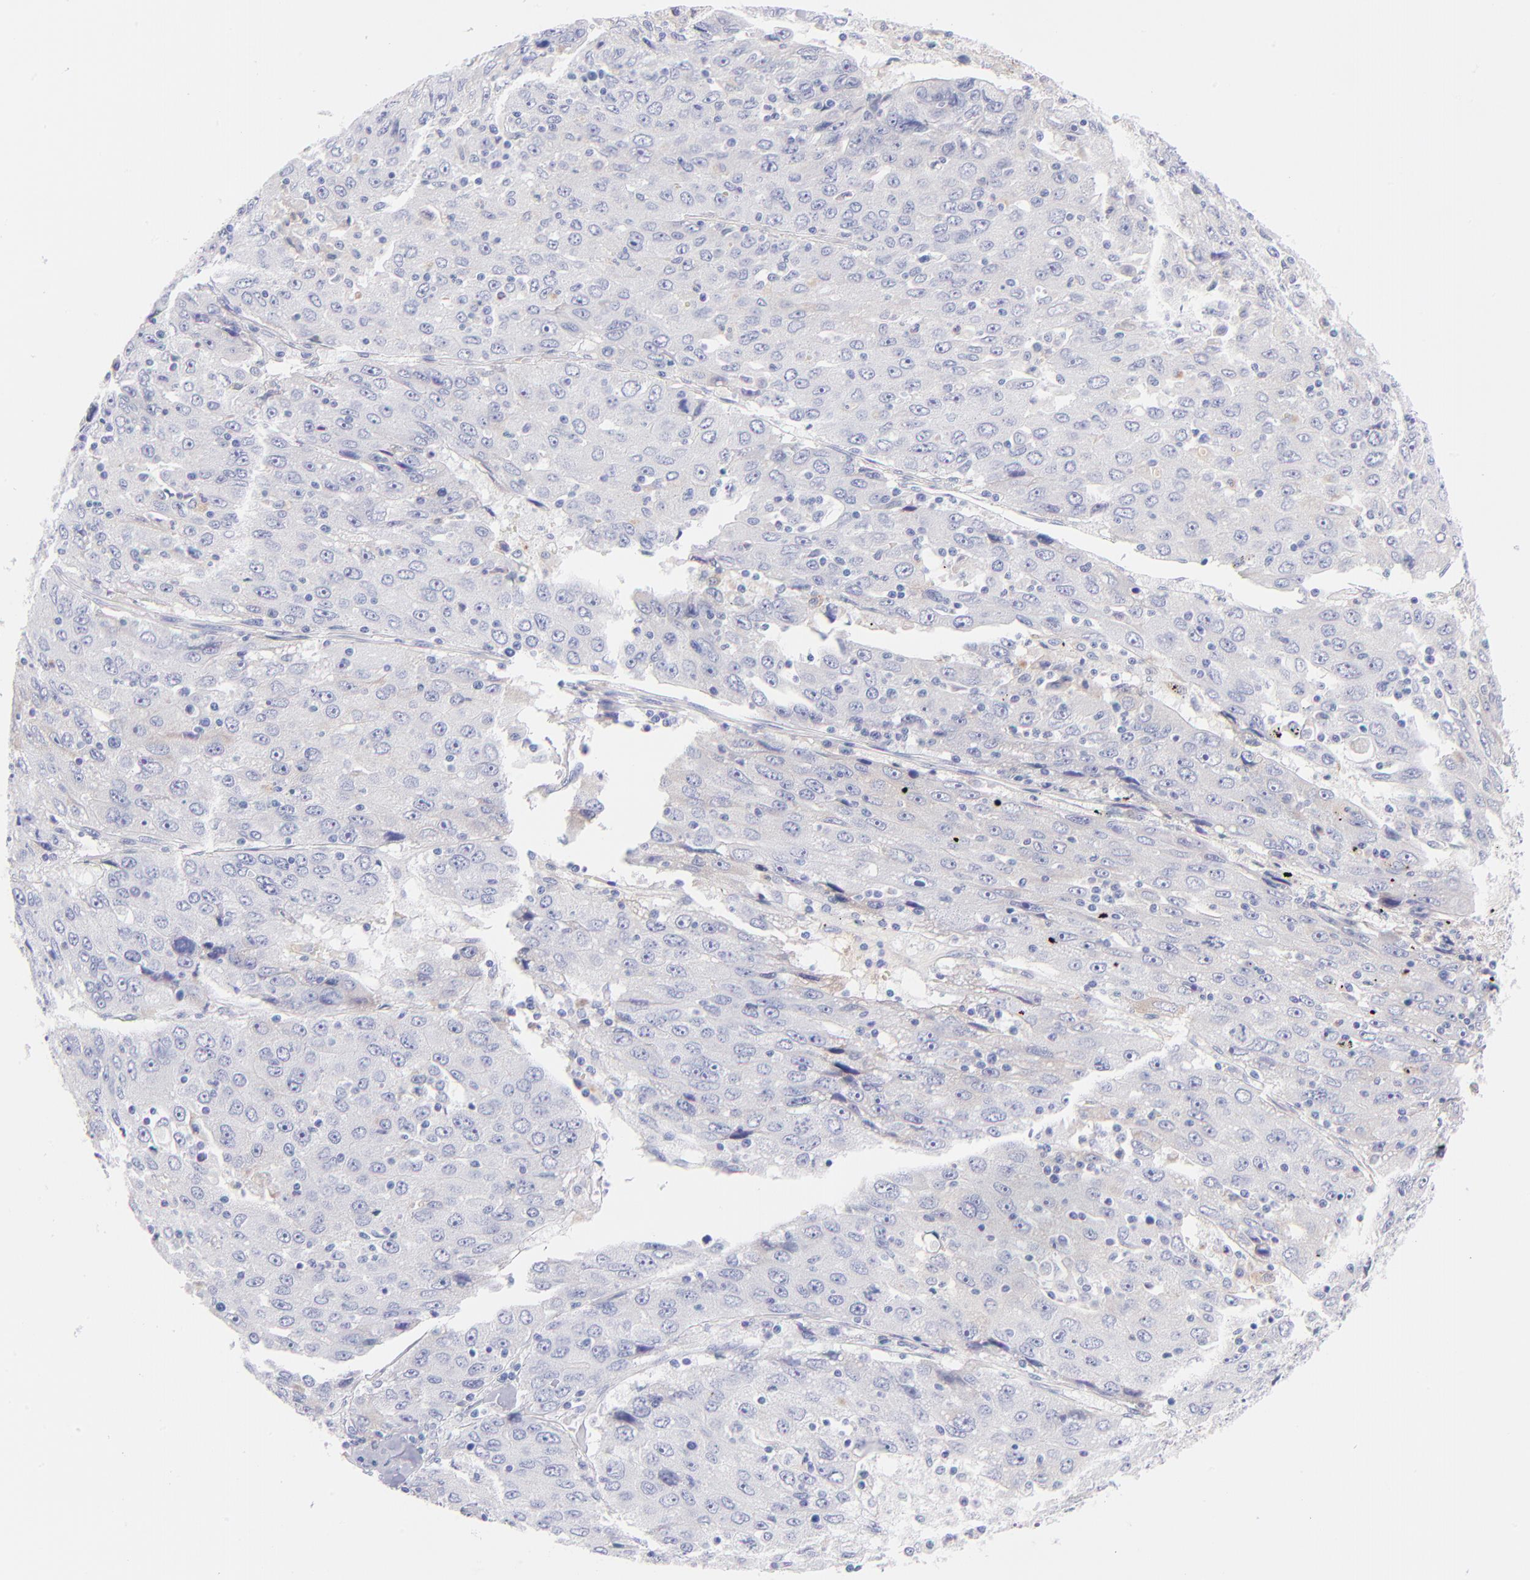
{"staining": {"intensity": "negative", "quantity": "none", "location": "none"}, "tissue": "liver cancer", "cell_type": "Tumor cells", "image_type": "cancer", "snomed": [{"axis": "morphology", "description": "Carcinoma, Hepatocellular, NOS"}, {"axis": "topography", "description": "Liver"}], "caption": "High power microscopy micrograph of an immunohistochemistry (IHC) image of liver hepatocellular carcinoma, revealing no significant expression in tumor cells.", "gene": "HP", "patient": {"sex": "male", "age": 49}}